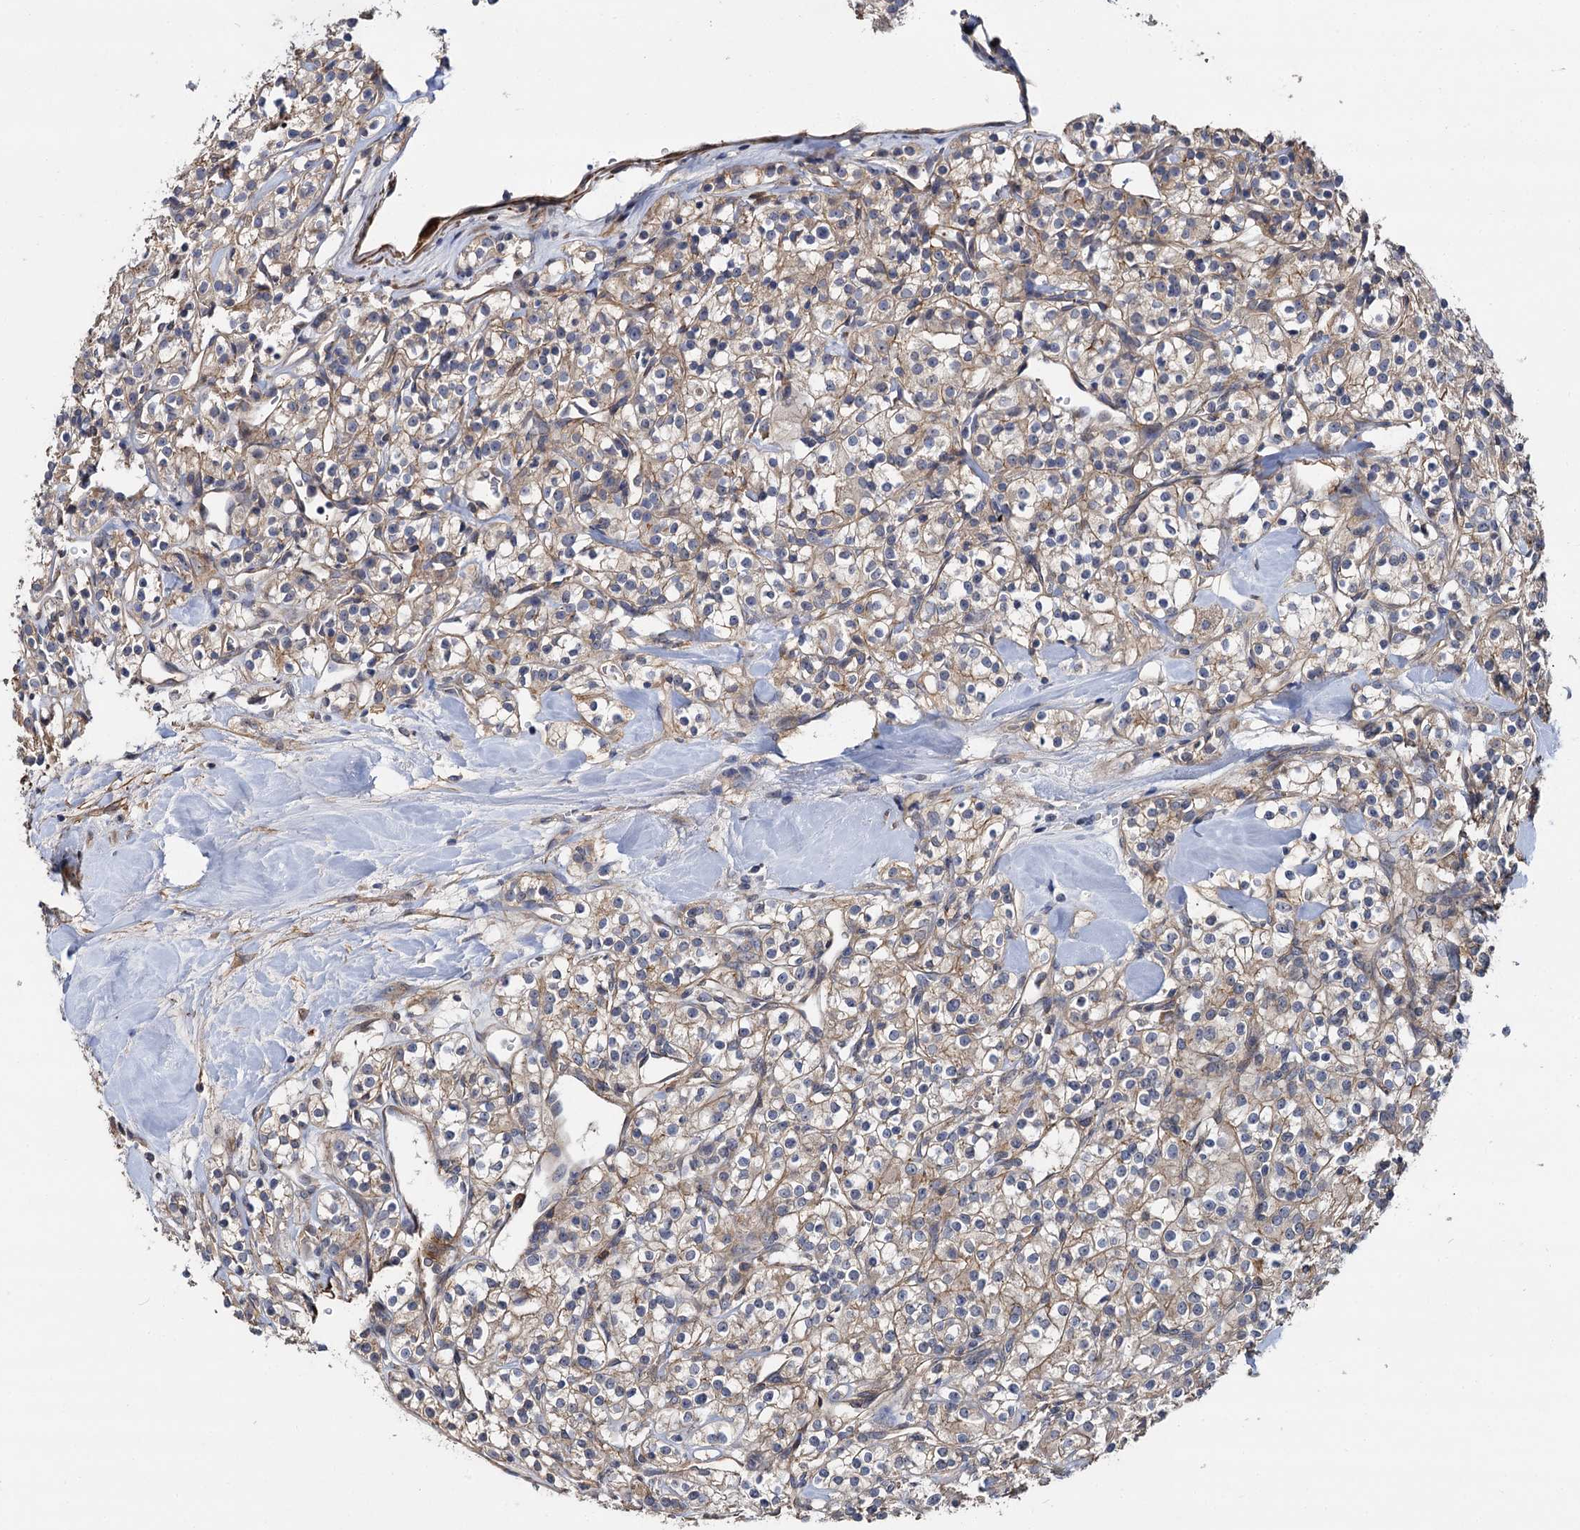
{"staining": {"intensity": "weak", "quantity": ">75%", "location": "cytoplasmic/membranous"}, "tissue": "renal cancer", "cell_type": "Tumor cells", "image_type": "cancer", "snomed": [{"axis": "morphology", "description": "Adenocarcinoma, NOS"}, {"axis": "topography", "description": "Kidney"}], "caption": "Immunohistochemistry (IHC) micrograph of neoplastic tissue: renal cancer stained using IHC shows low levels of weak protein expression localized specifically in the cytoplasmic/membranous of tumor cells, appearing as a cytoplasmic/membranous brown color.", "gene": "ISM2", "patient": {"sex": "male", "age": 77}}